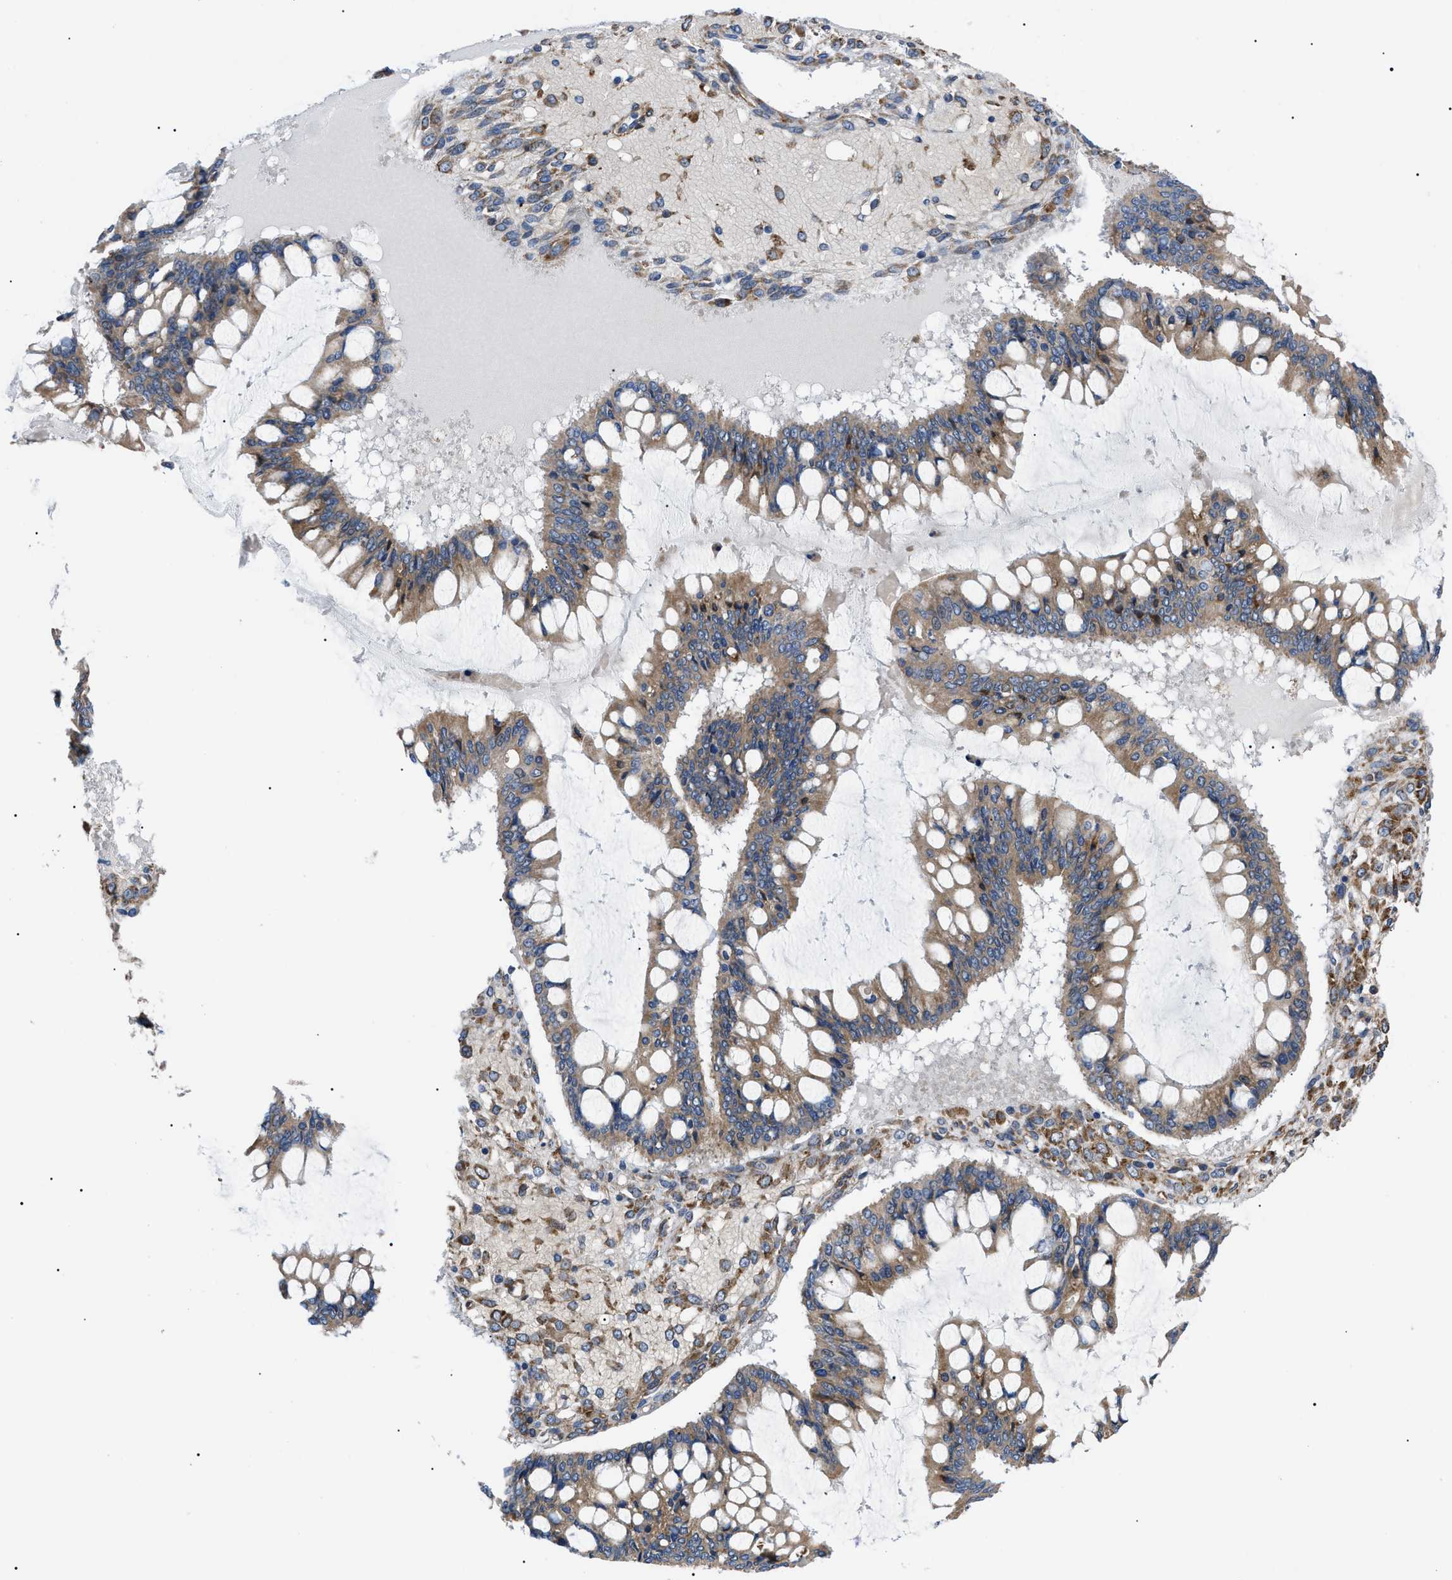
{"staining": {"intensity": "moderate", "quantity": ">75%", "location": "cytoplasmic/membranous"}, "tissue": "ovarian cancer", "cell_type": "Tumor cells", "image_type": "cancer", "snomed": [{"axis": "morphology", "description": "Cystadenocarcinoma, mucinous, NOS"}, {"axis": "topography", "description": "Ovary"}], "caption": "A medium amount of moderate cytoplasmic/membranous expression is appreciated in approximately >75% of tumor cells in mucinous cystadenocarcinoma (ovarian) tissue.", "gene": "MYO10", "patient": {"sex": "female", "age": 73}}